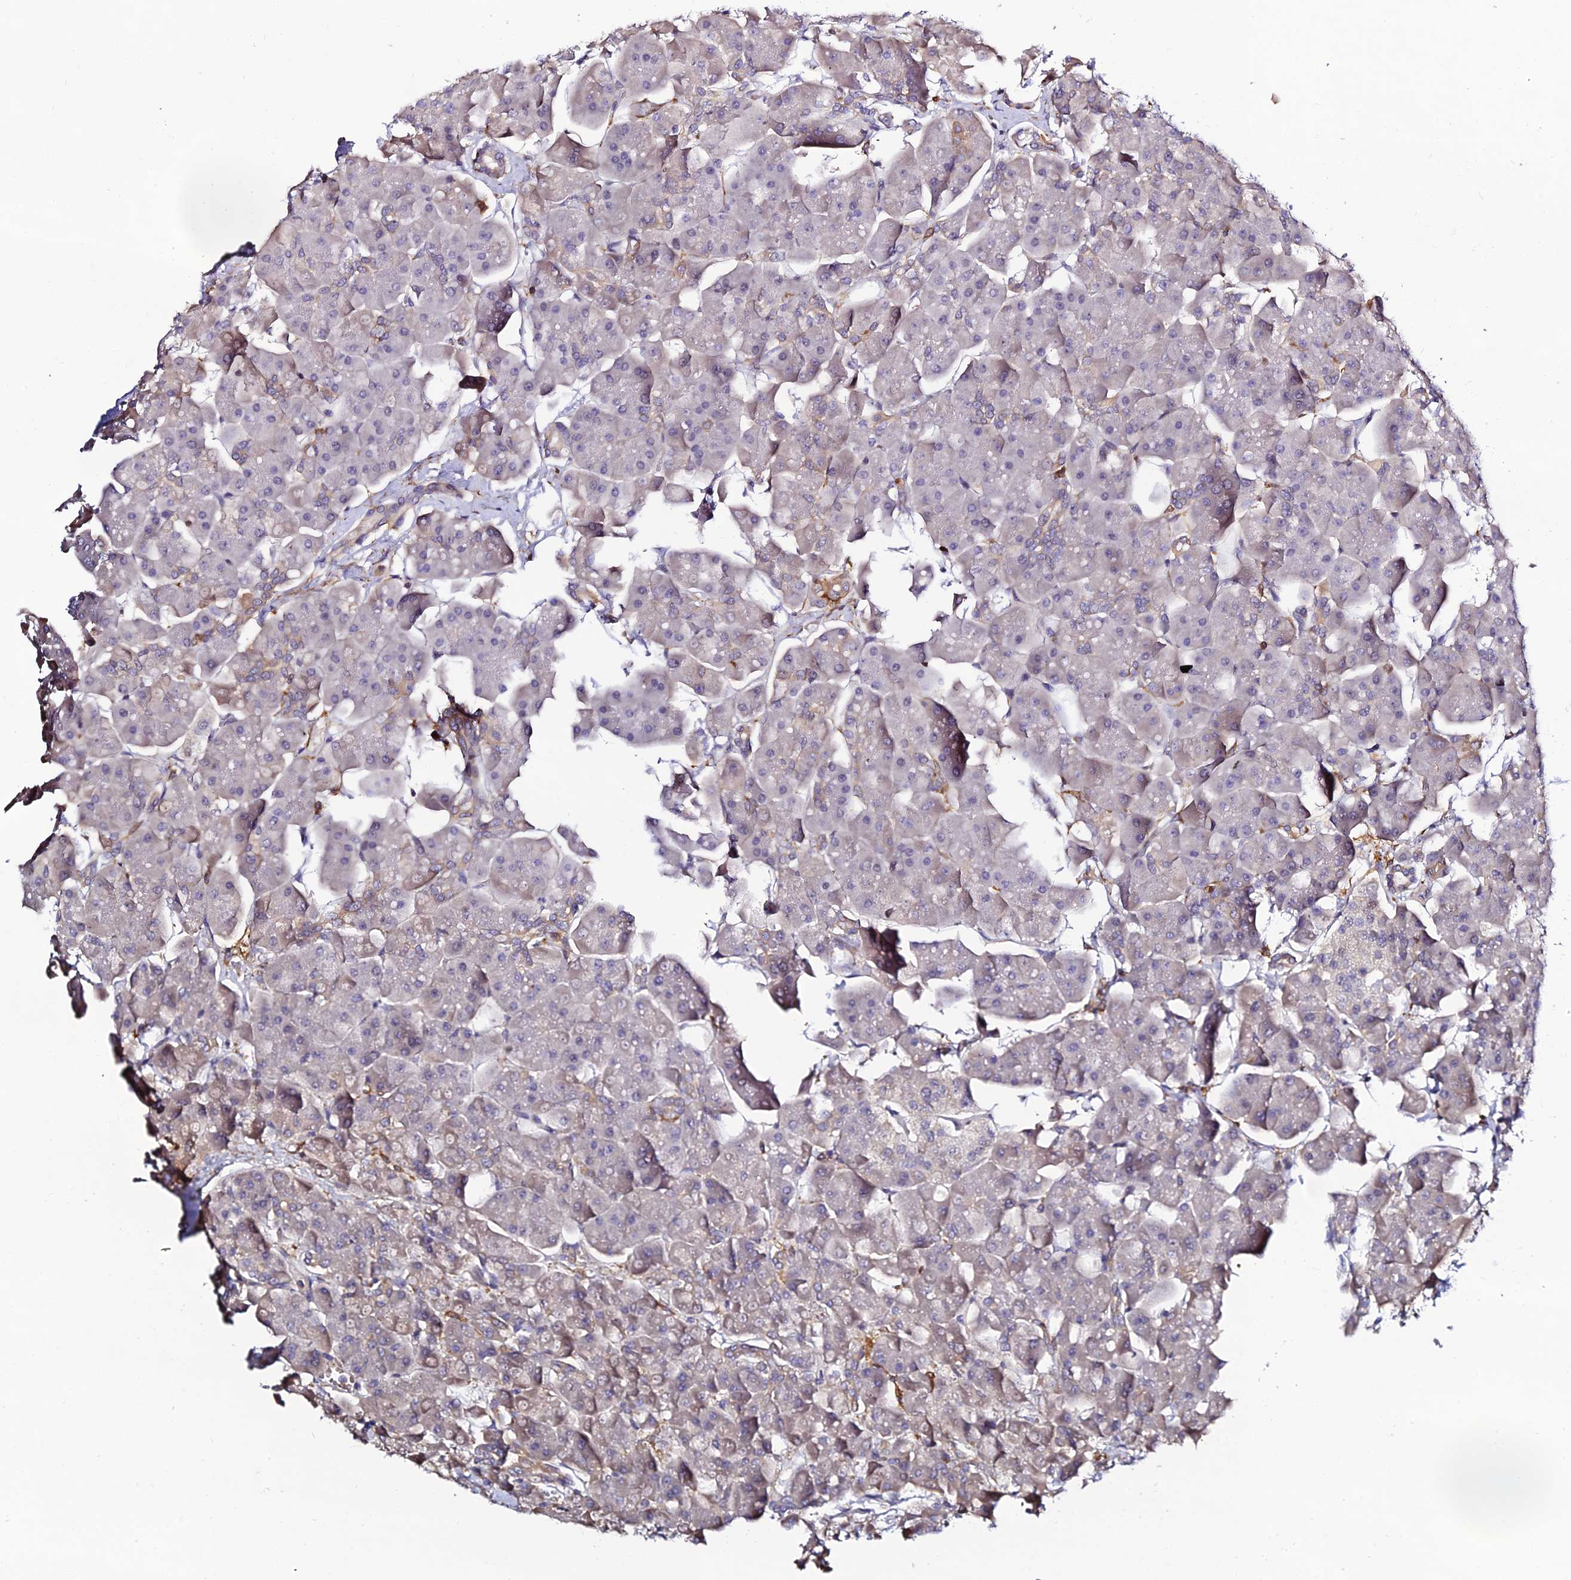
{"staining": {"intensity": "weak", "quantity": "<25%", "location": "cytoplasmic/membranous"}, "tissue": "pancreas", "cell_type": "Exocrine glandular cells", "image_type": "normal", "snomed": [{"axis": "morphology", "description": "Normal tissue, NOS"}, {"axis": "topography", "description": "Pancreas"}], "caption": "Immunohistochemical staining of unremarkable pancreas exhibits no significant staining in exocrine glandular cells. (Immunohistochemistry, brightfield microscopy, high magnification).", "gene": "IL4I1", "patient": {"sex": "male", "age": 66}}